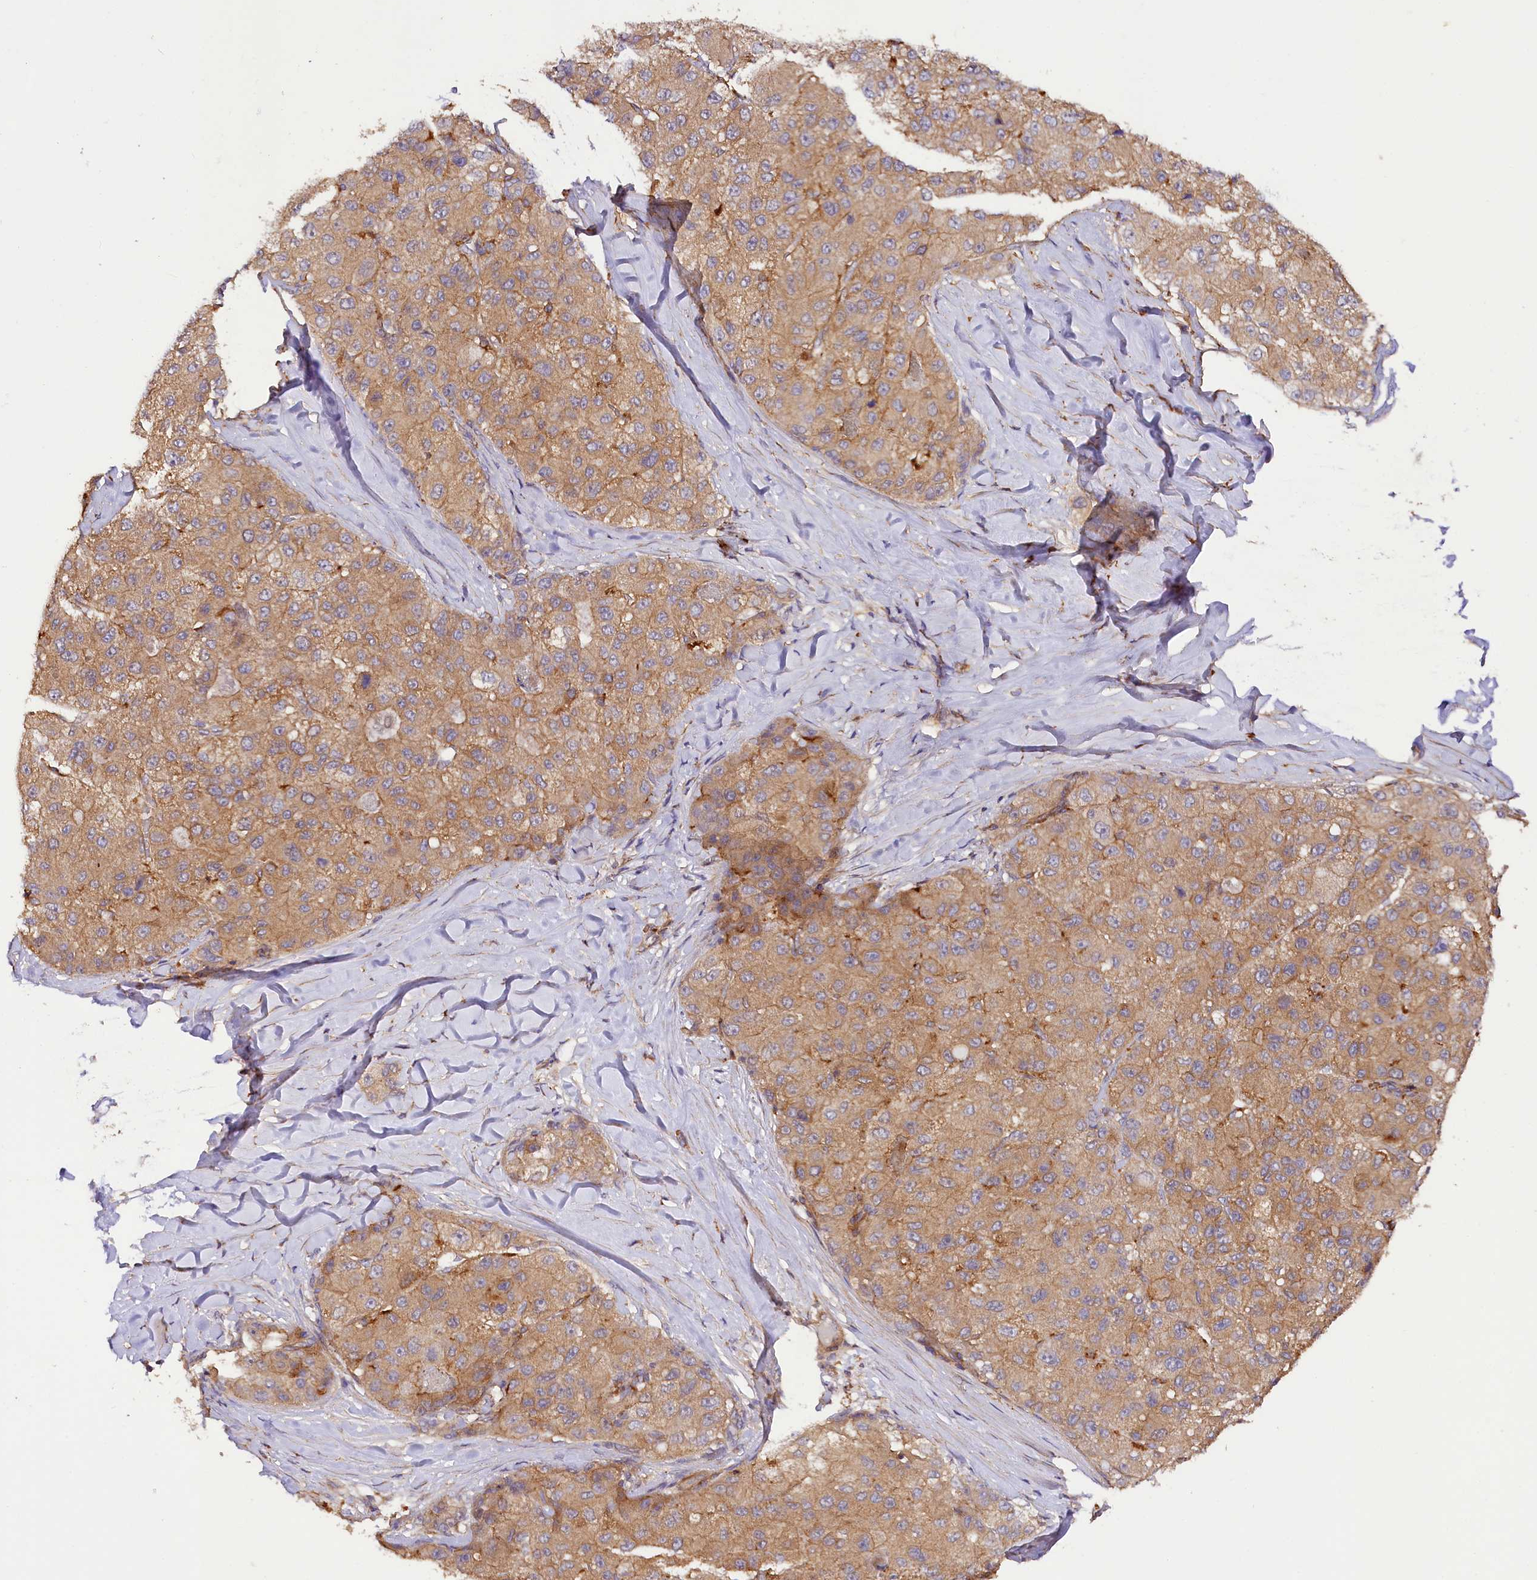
{"staining": {"intensity": "weak", "quantity": ">75%", "location": "cytoplasmic/membranous"}, "tissue": "liver cancer", "cell_type": "Tumor cells", "image_type": "cancer", "snomed": [{"axis": "morphology", "description": "Carcinoma, Hepatocellular, NOS"}, {"axis": "topography", "description": "Liver"}], "caption": "Hepatocellular carcinoma (liver) stained for a protein exhibits weak cytoplasmic/membranous positivity in tumor cells.", "gene": "CSAD", "patient": {"sex": "male", "age": 80}}